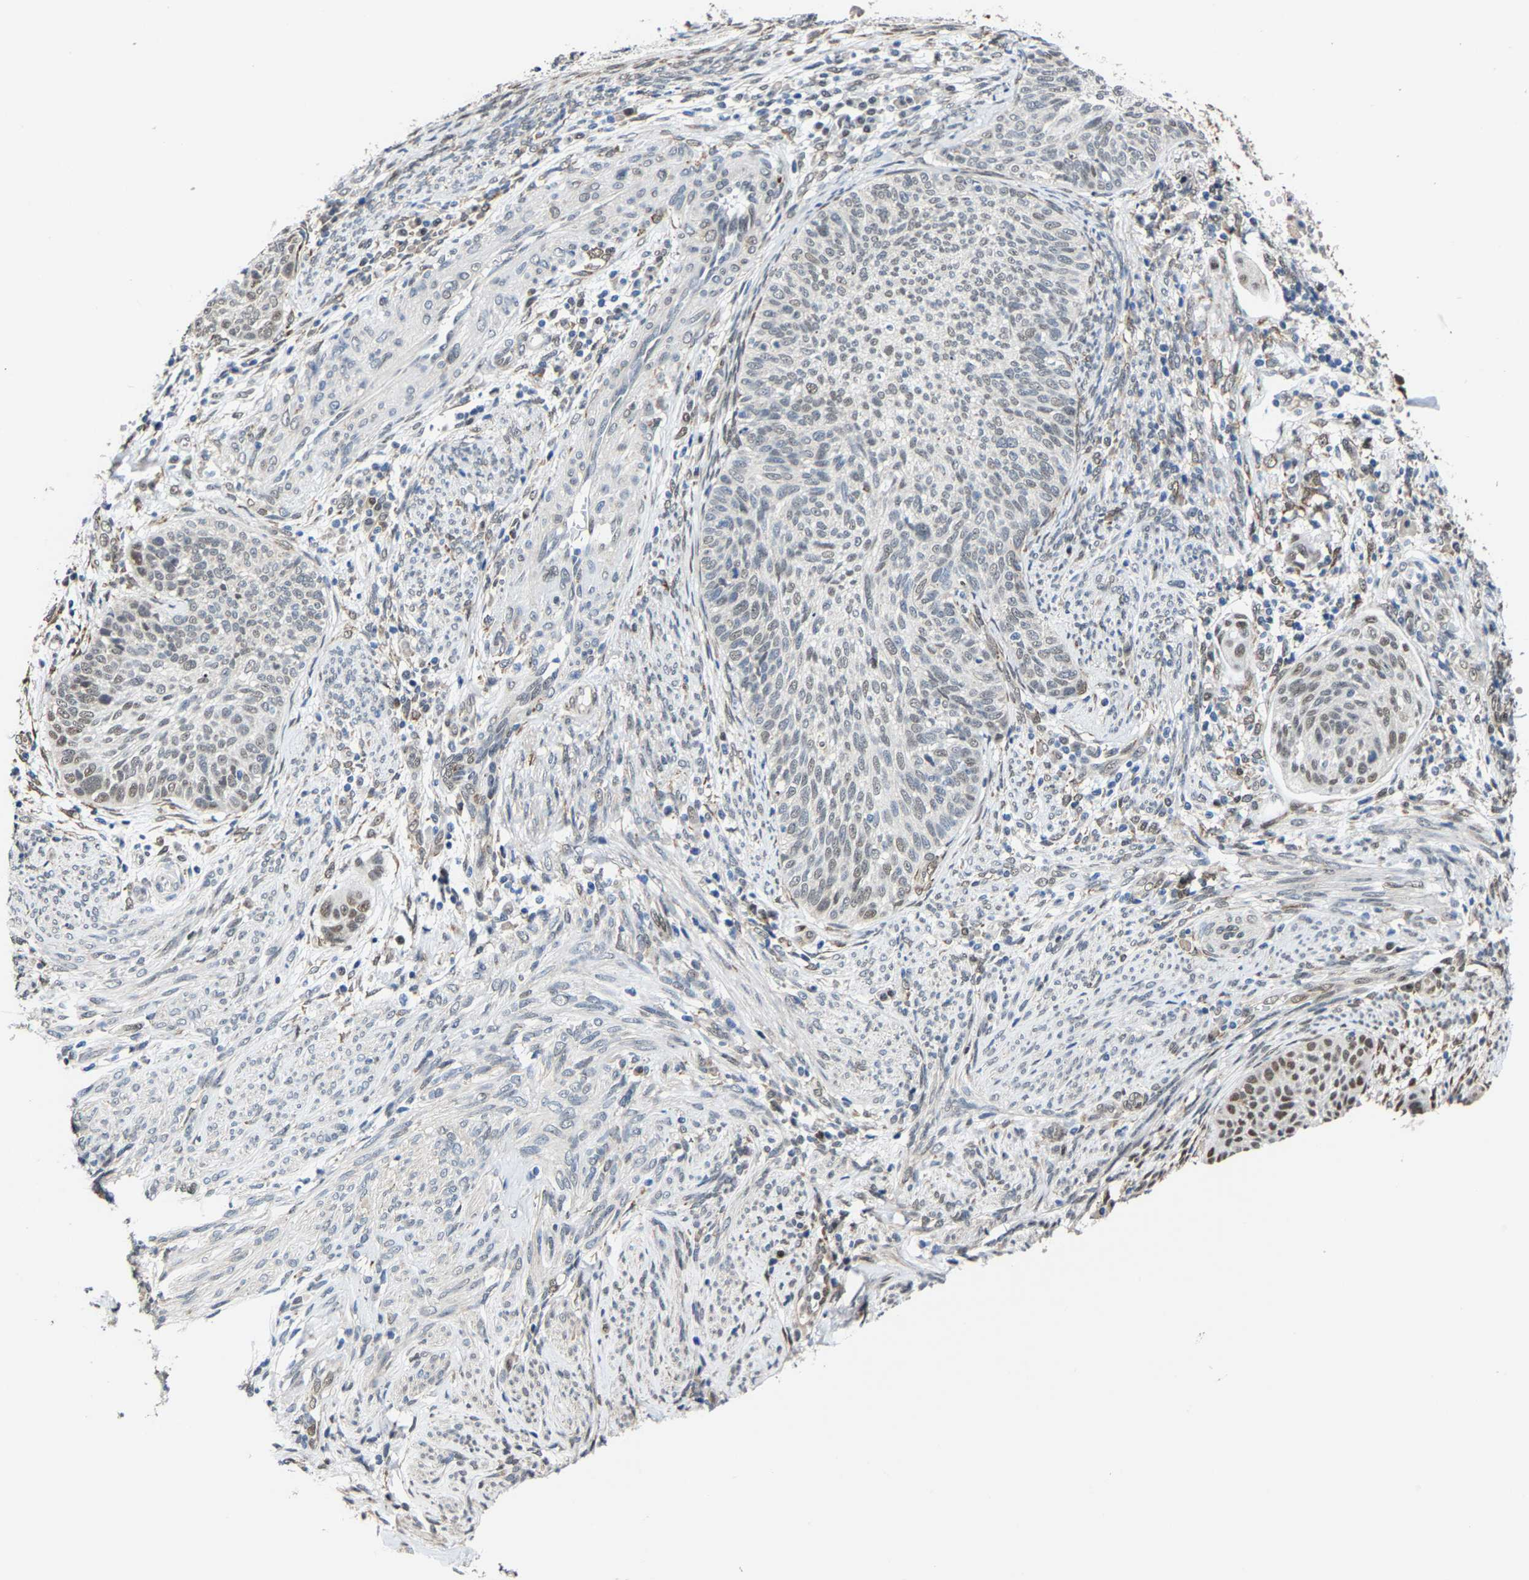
{"staining": {"intensity": "weak", "quantity": "25%-75%", "location": "nuclear"}, "tissue": "cervical cancer", "cell_type": "Tumor cells", "image_type": "cancer", "snomed": [{"axis": "morphology", "description": "Squamous cell carcinoma, NOS"}, {"axis": "topography", "description": "Cervix"}], "caption": "Protein expression analysis of human cervical squamous cell carcinoma reveals weak nuclear staining in about 25%-75% of tumor cells. Immunohistochemistry stains the protein of interest in brown and the nuclei are stained blue.", "gene": "METTL1", "patient": {"sex": "female", "age": 70}}